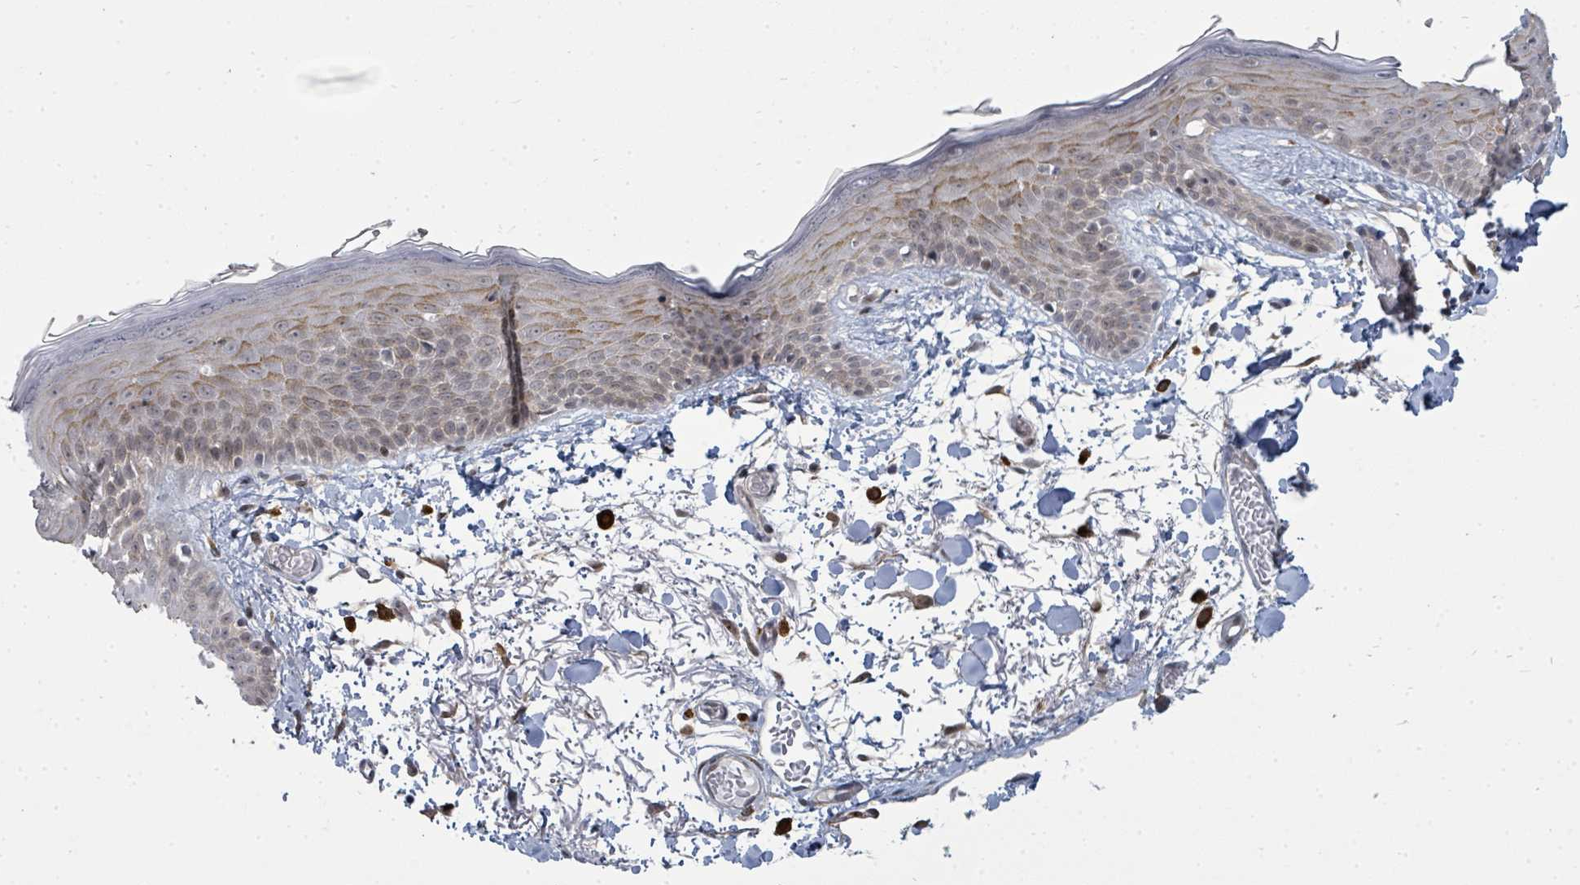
{"staining": {"intensity": "negative", "quantity": "none", "location": "none"}, "tissue": "skin", "cell_type": "Fibroblasts", "image_type": "normal", "snomed": [{"axis": "morphology", "description": "Normal tissue, NOS"}, {"axis": "topography", "description": "Skin"}], "caption": "This is an immunohistochemistry image of normal human skin. There is no positivity in fibroblasts.", "gene": "PSMG2", "patient": {"sex": "male", "age": 79}}